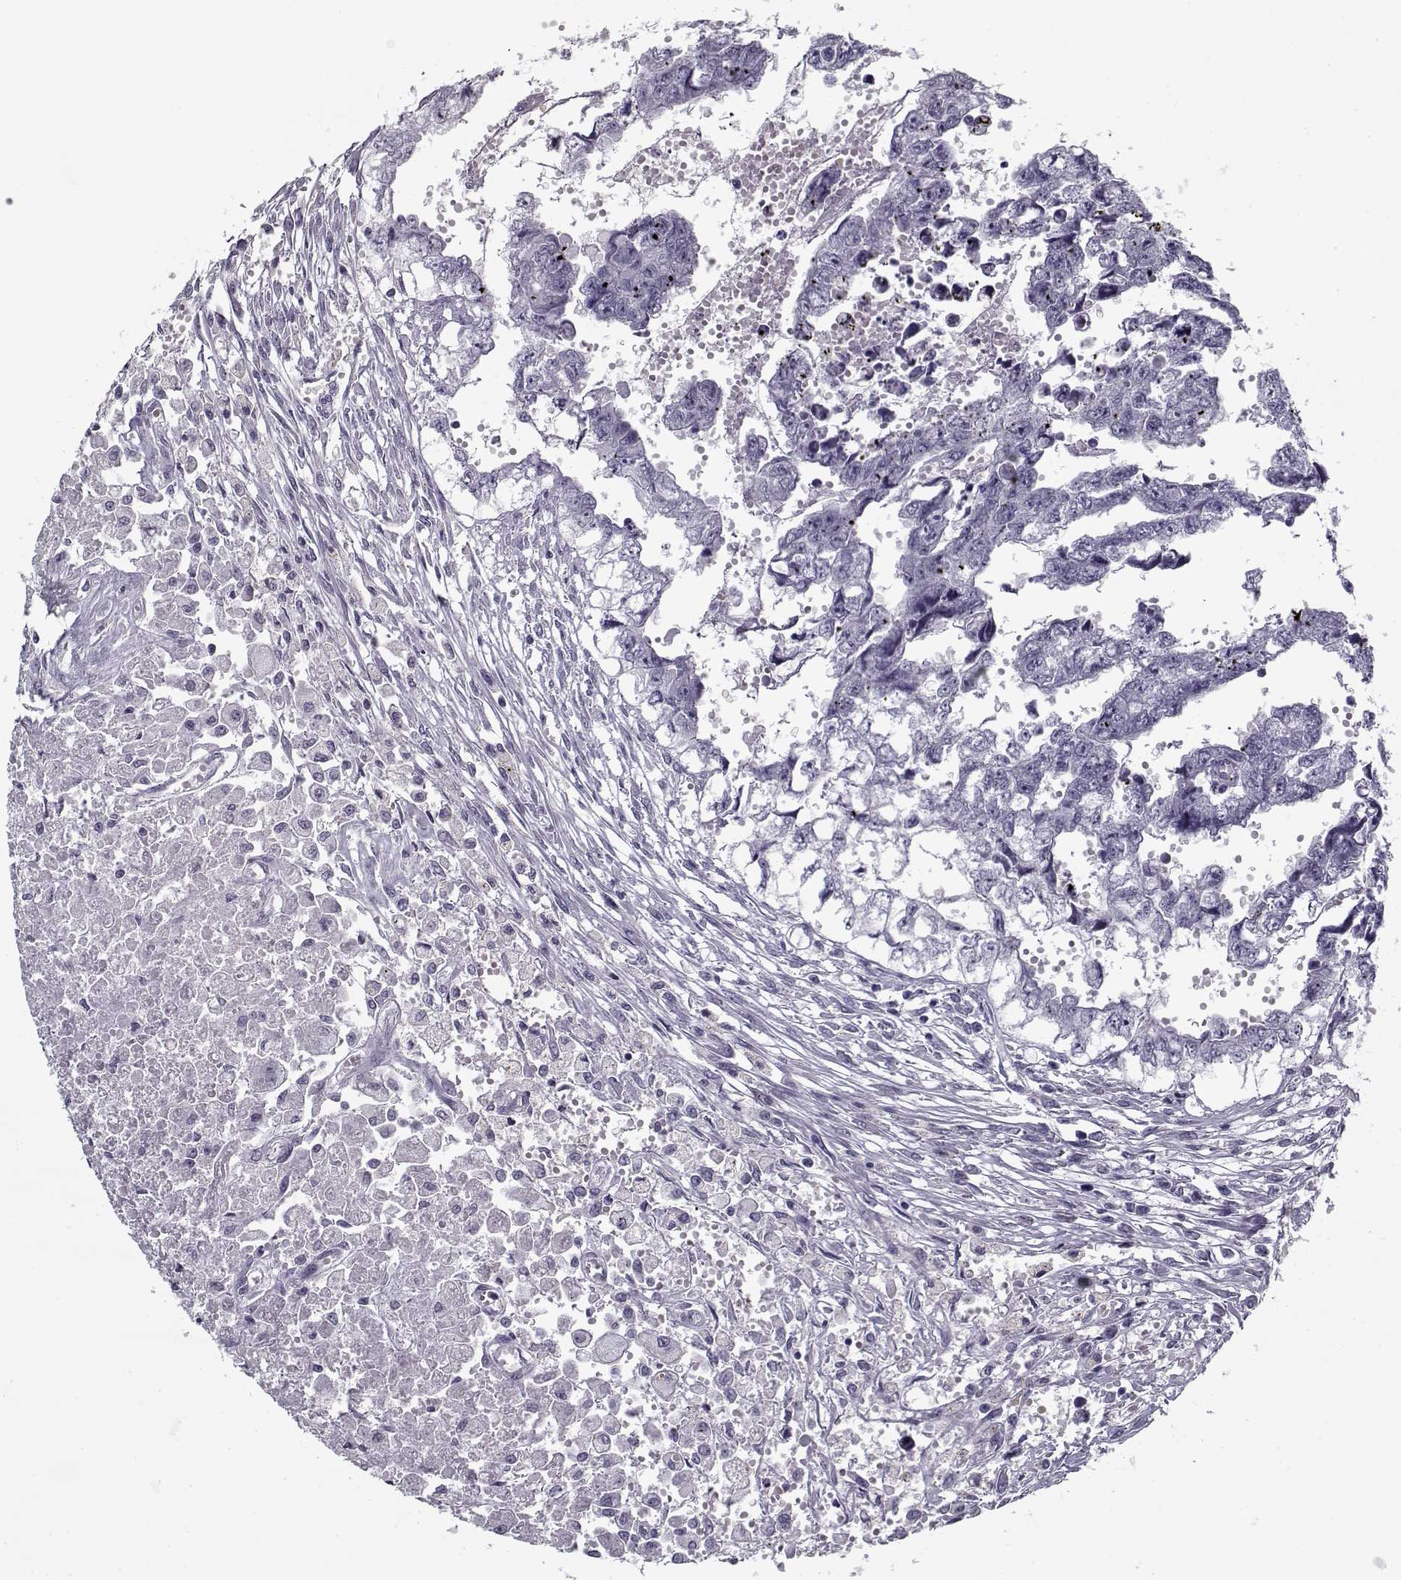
{"staining": {"intensity": "negative", "quantity": "none", "location": "none"}, "tissue": "testis cancer", "cell_type": "Tumor cells", "image_type": "cancer", "snomed": [{"axis": "morphology", "description": "Carcinoma, Embryonal, NOS"}, {"axis": "morphology", "description": "Teratoma, malignant, NOS"}, {"axis": "topography", "description": "Testis"}], "caption": "This micrograph is of testis cancer (embryonal carcinoma) stained with immunohistochemistry (IHC) to label a protein in brown with the nuclei are counter-stained blue. There is no staining in tumor cells.", "gene": "RNF32", "patient": {"sex": "male", "age": 44}}